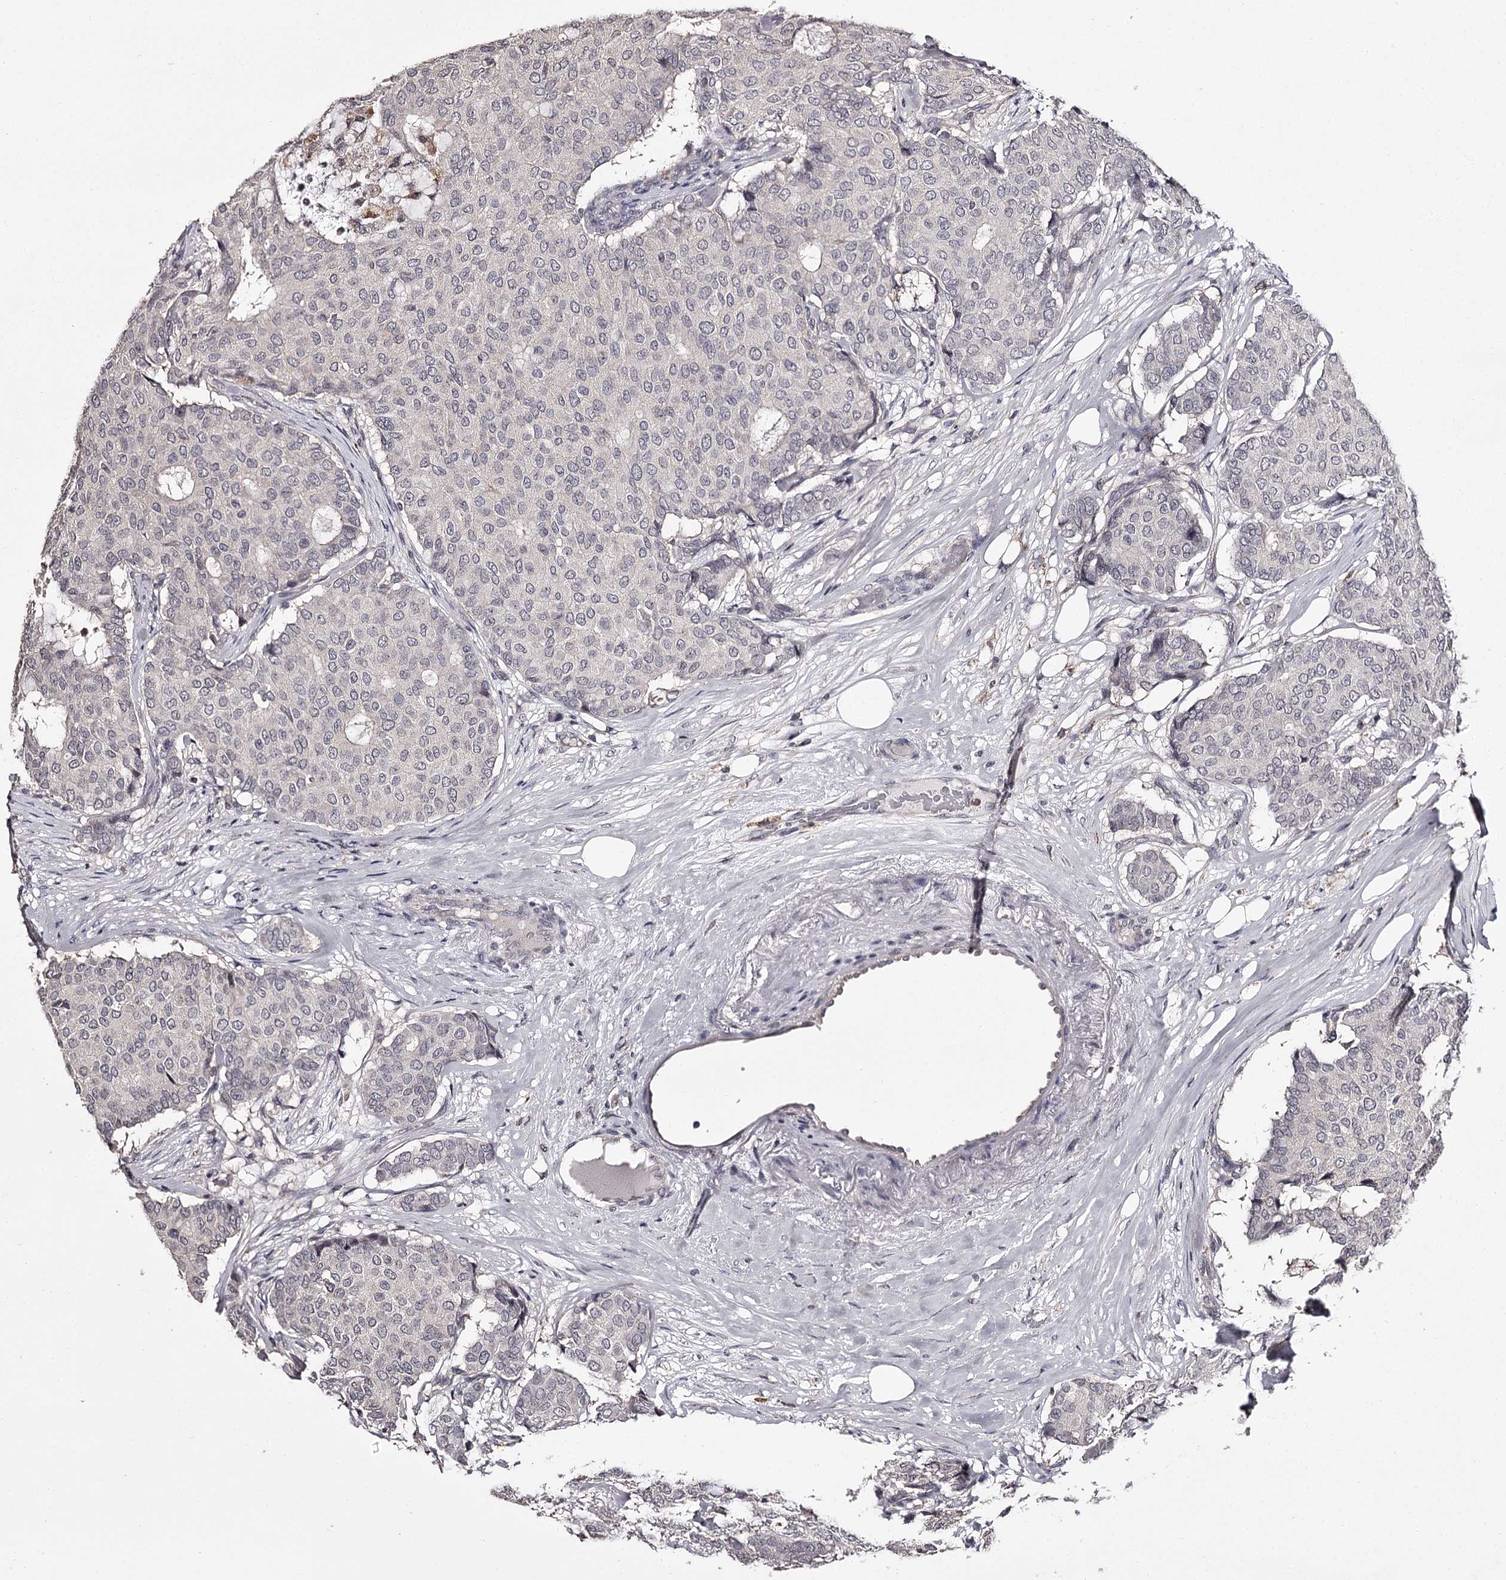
{"staining": {"intensity": "negative", "quantity": "none", "location": "none"}, "tissue": "breast cancer", "cell_type": "Tumor cells", "image_type": "cancer", "snomed": [{"axis": "morphology", "description": "Duct carcinoma"}, {"axis": "topography", "description": "Breast"}], "caption": "An immunohistochemistry (IHC) histopathology image of breast infiltrating ductal carcinoma is shown. There is no staining in tumor cells of breast infiltrating ductal carcinoma.", "gene": "SLC32A1", "patient": {"sex": "female", "age": 75}}